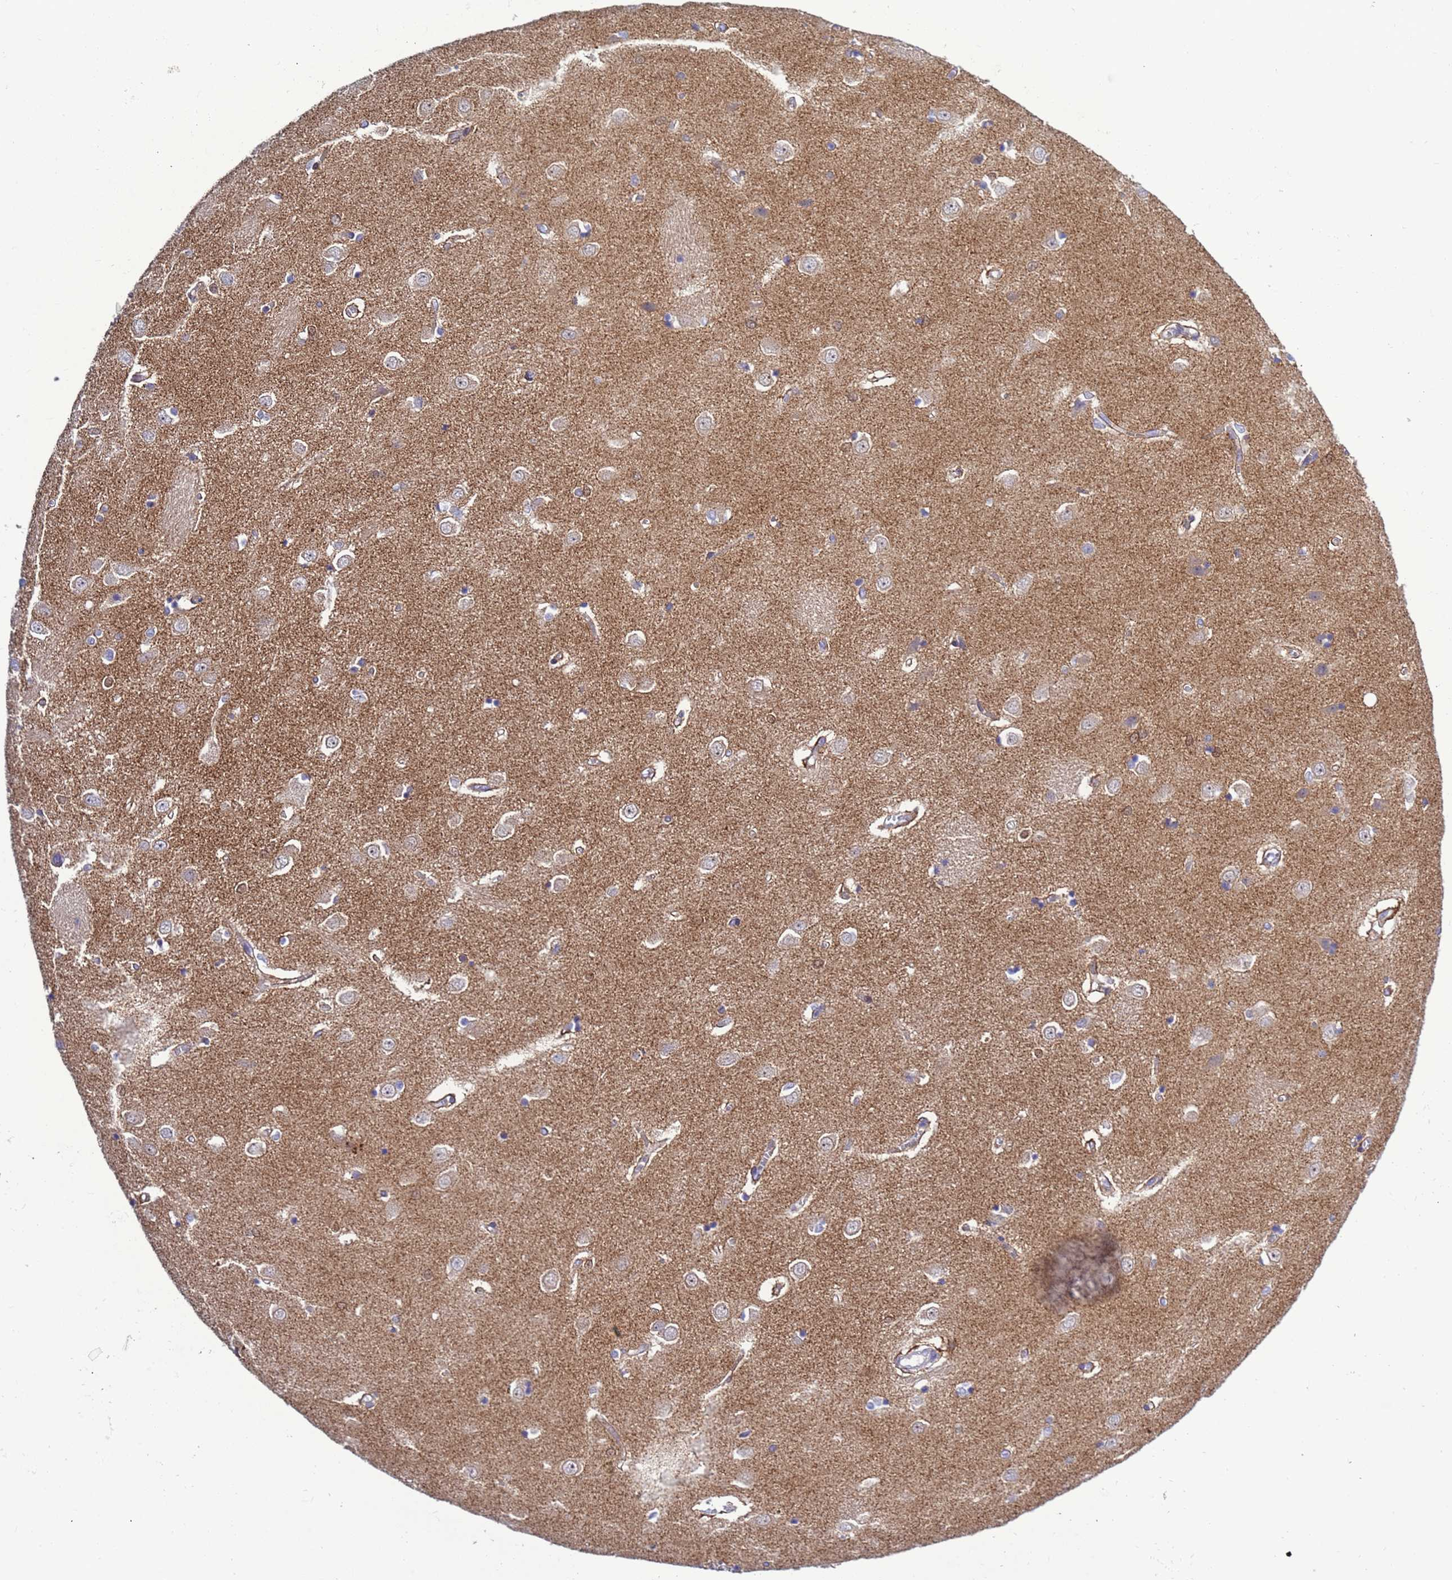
{"staining": {"intensity": "negative", "quantity": "none", "location": "none"}, "tissue": "caudate", "cell_type": "Glial cells", "image_type": "normal", "snomed": [{"axis": "morphology", "description": "Normal tissue, NOS"}, {"axis": "topography", "description": "Lateral ventricle wall"}], "caption": "The micrograph demonstrates no staining of glial cells in unremarkable caudate. (Stains: DAB immunohistochemistry (IHC) with hematoxylin counter stain, Microscopy: brightfield microscopy at high magnification).", "gene": "FOXRED1", "patient": {"sex": "male", "age": 37}}